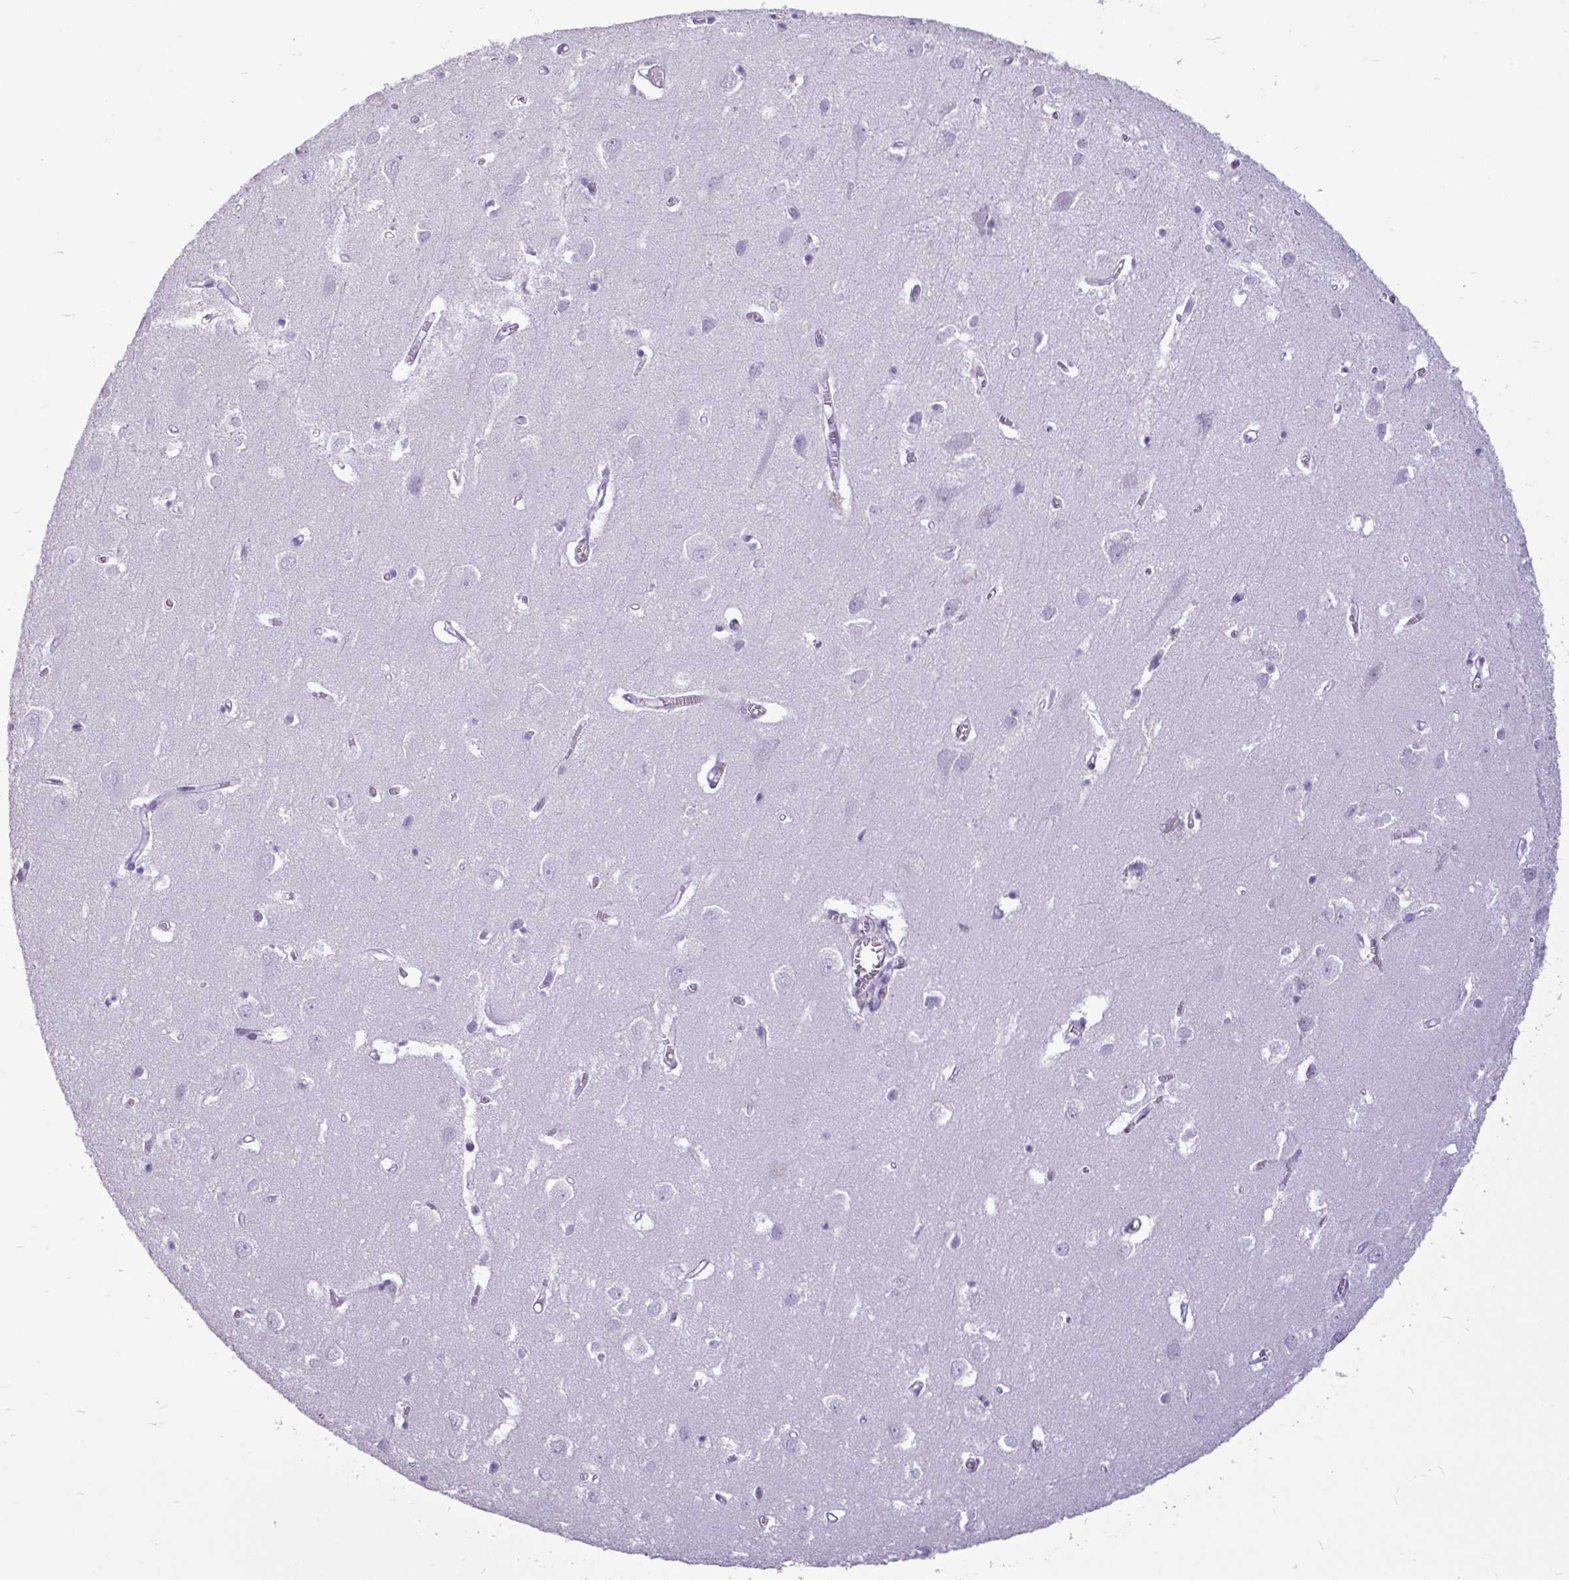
{"staining": {"intensity": "negative", "quantity": "none", "location": "none"}, "tissue": "cerebral cortex", "cell_type": "Endothelial cells", "image_type": "normal", "snomed": [{"axis": "morphology", "description": "Normal tissue, NOS"}, {"axis": "topography", "description": "Cerebral cortex"}], "caption": "Image shows no significant protein positivity in endothelial cells of benign cerebral cortex.", "gene": "AMY2A", "patient": {"sex": "male", "age": 70}}